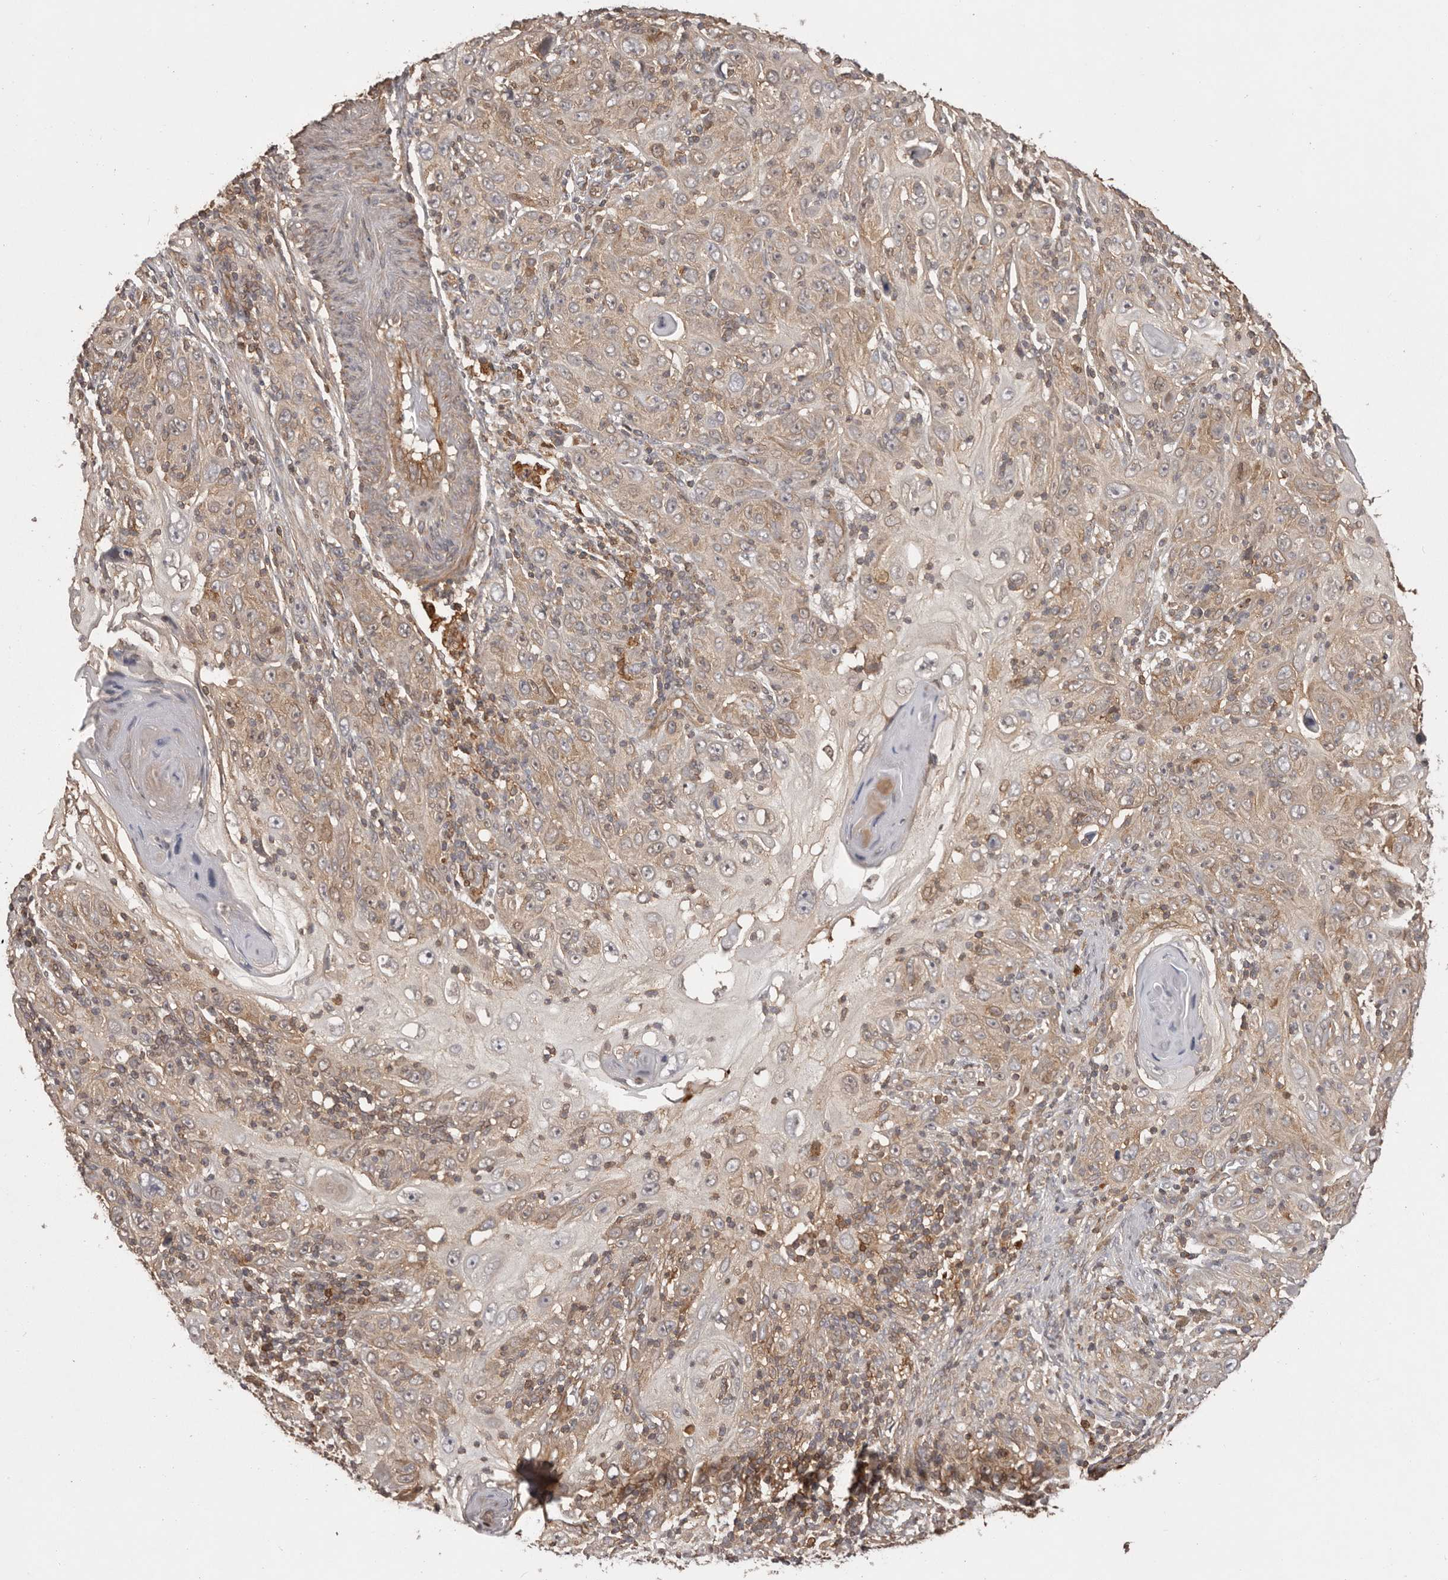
{"staining": {"intensity": "weak", "quantity": ">75%", "location": "cytoplasmic/membranous"}, "tissue": "skin cancer", "cell_type": "Tumor cells", "image_type": "cancer", "snomed": [{"axis": "morphology", "description": "Squamous cell carcinoma, NOS"}, {"axis": "topography", "description": "Skin"}], "caption": "This is an image of immunohistochemistry staining of squamous cell carcinoma (skin), which shows weak positivity in the cytoplasmic/membranous of tumor cells.", "gene": "NFKBIA", "patient": {"sex": "female", "age": 88}}